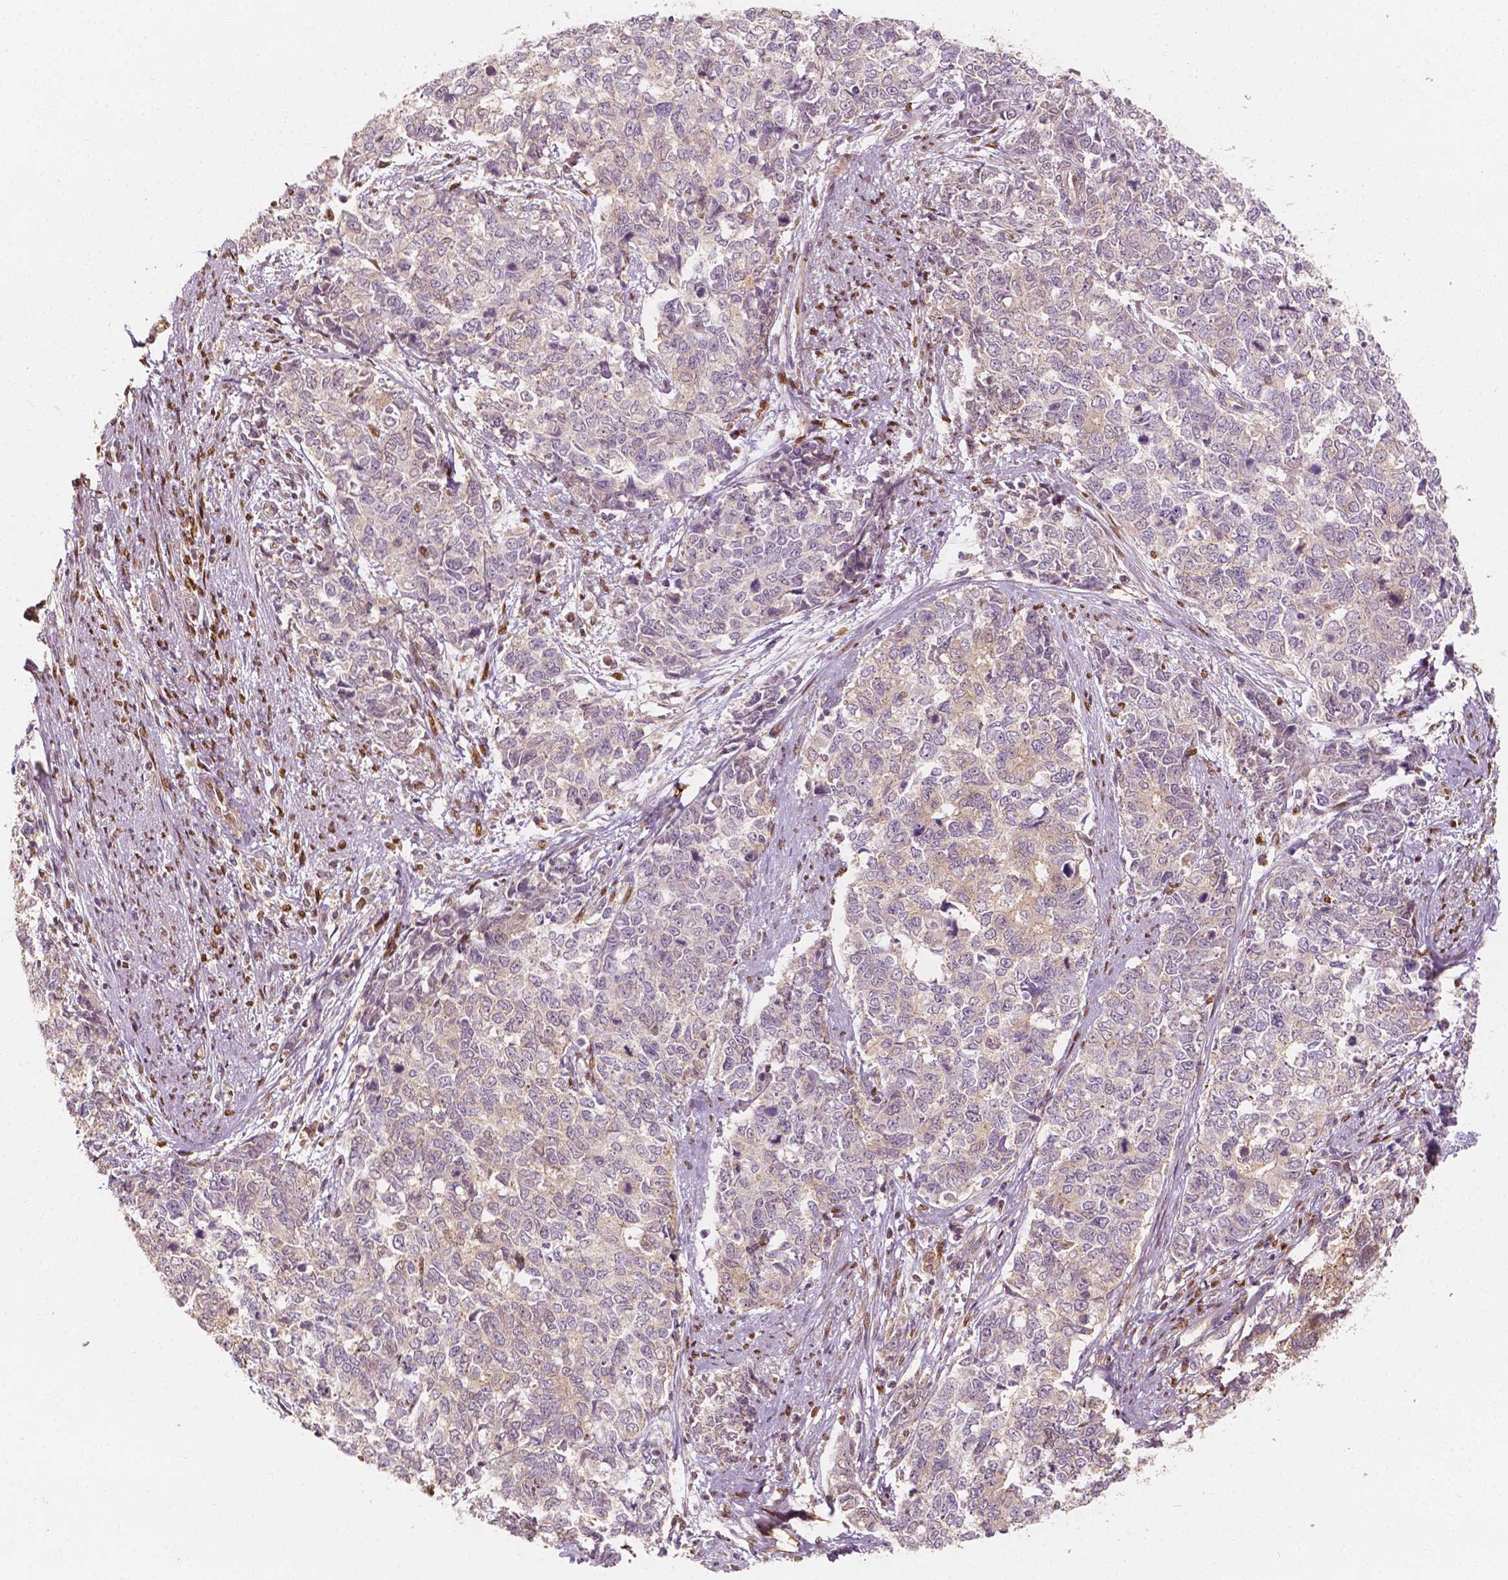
{"staining": {"intensity": "negative", "quantity": "none", "location": "none"}, "tissue": "cervical cancer", "cell_type": "Tumor cells", "image_type": "cancer", "snomed": [{"axis": "morphology", "description": "Adenocarcinoma, NOS"}, {"axis": "topography", "description": "Cervix"}], "caption": "Tumor cells show no significant protein positivity in adenocarcinoma (cervical).", "gene": "TBC1D17", "patient": {"sex": "female", "age": 63}}